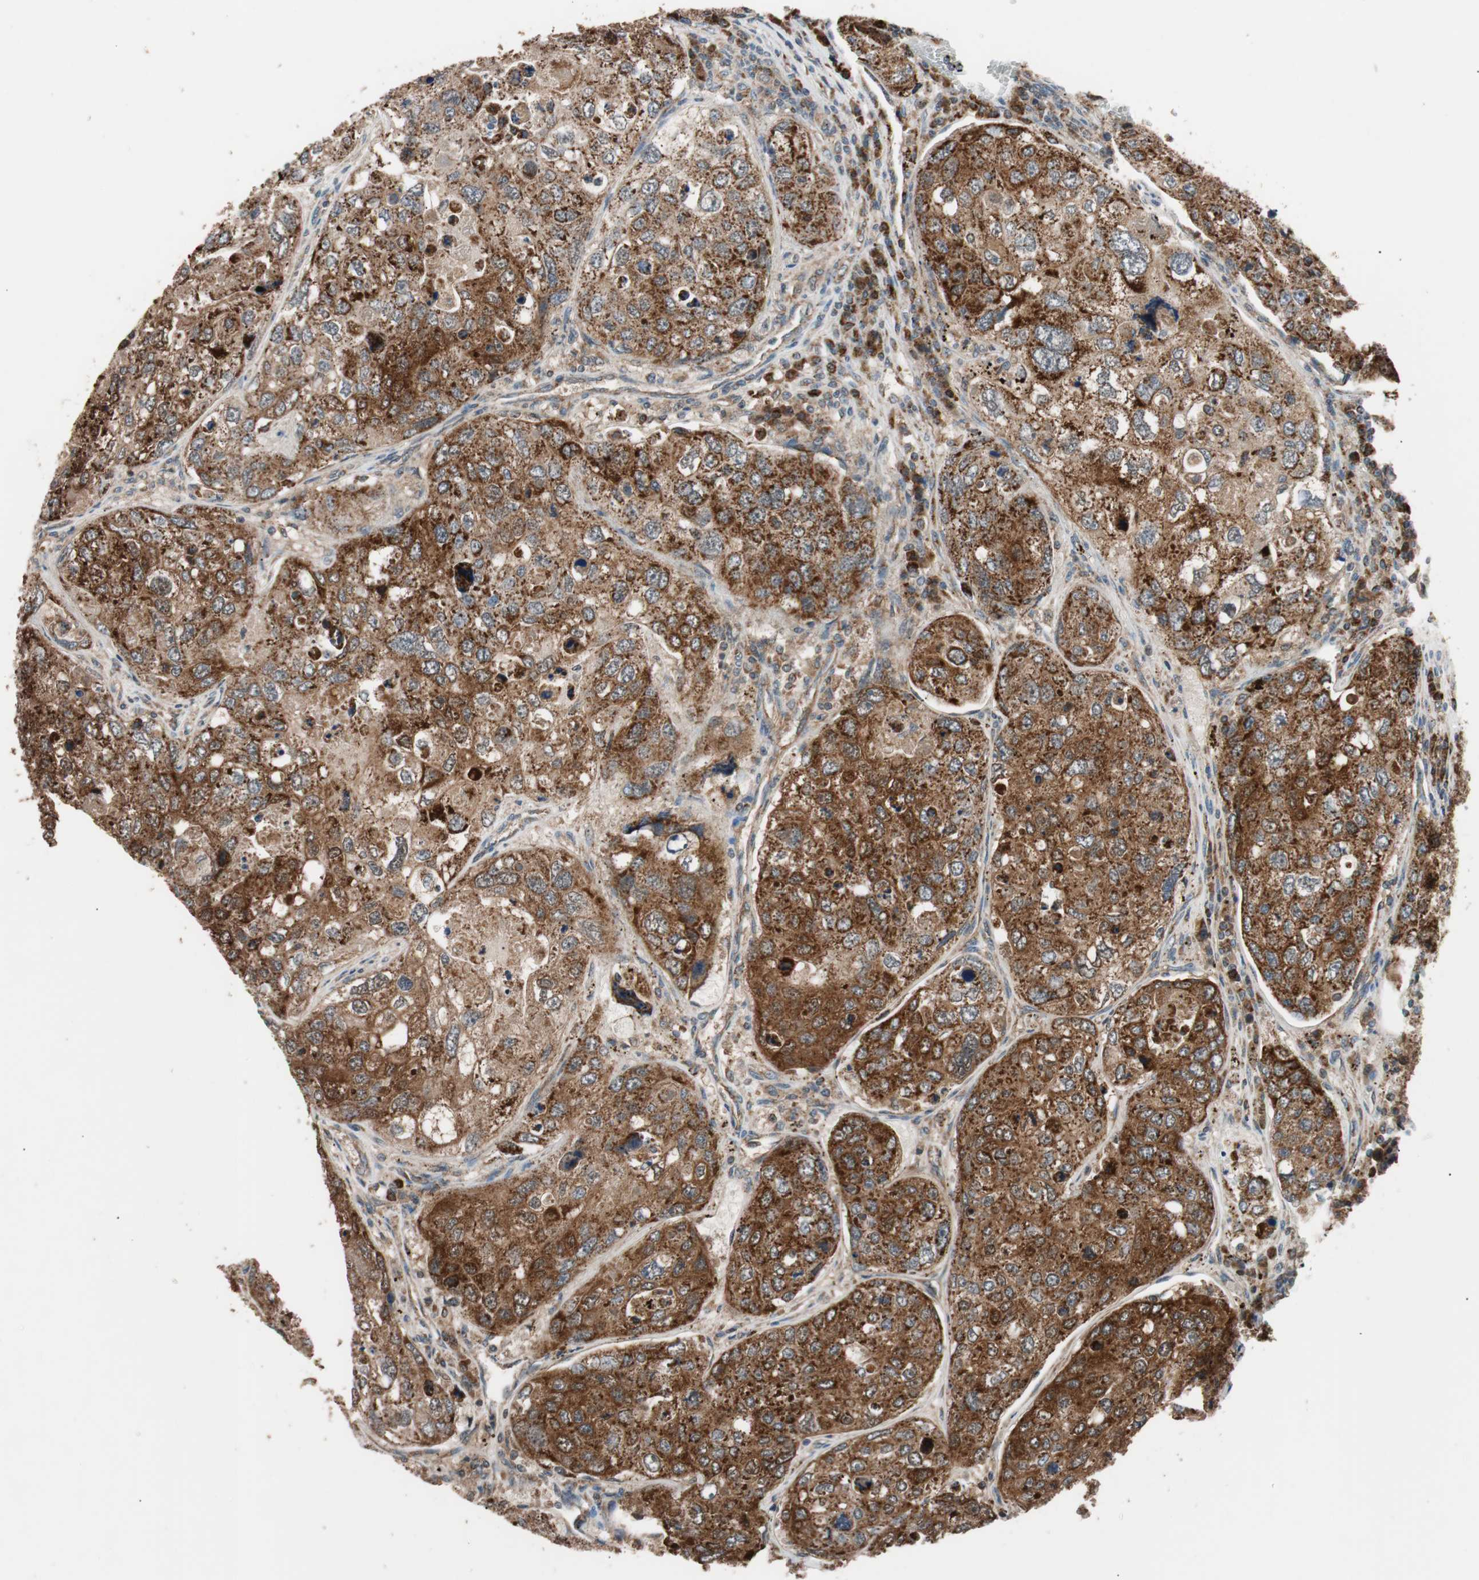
{"staining": {"intensity": "strong", "quantity": ">75%", "location": "cytoplasmic/membranous"}, "tissue": "urothelial cancer", "cell_type": "Tumor cells", "image_type": "cancer", "snomed": [{"axis": "morphology", "description": "Urothelial carcinoma, High grade"}, {"axis": "topography", "description": "Lymph node"}, {"axis": "topography", "description": "Urinary bladder"}], "caption": "This photomicrograph demonstrates immunohistochemistry staining of urothelial carcinoma (high-grade), with high strong cytoplasmic/membranous positivity in about >75% of tumor cells.", "gene": "PITRM1", "patient": {"sex": "male", "age": 51}}